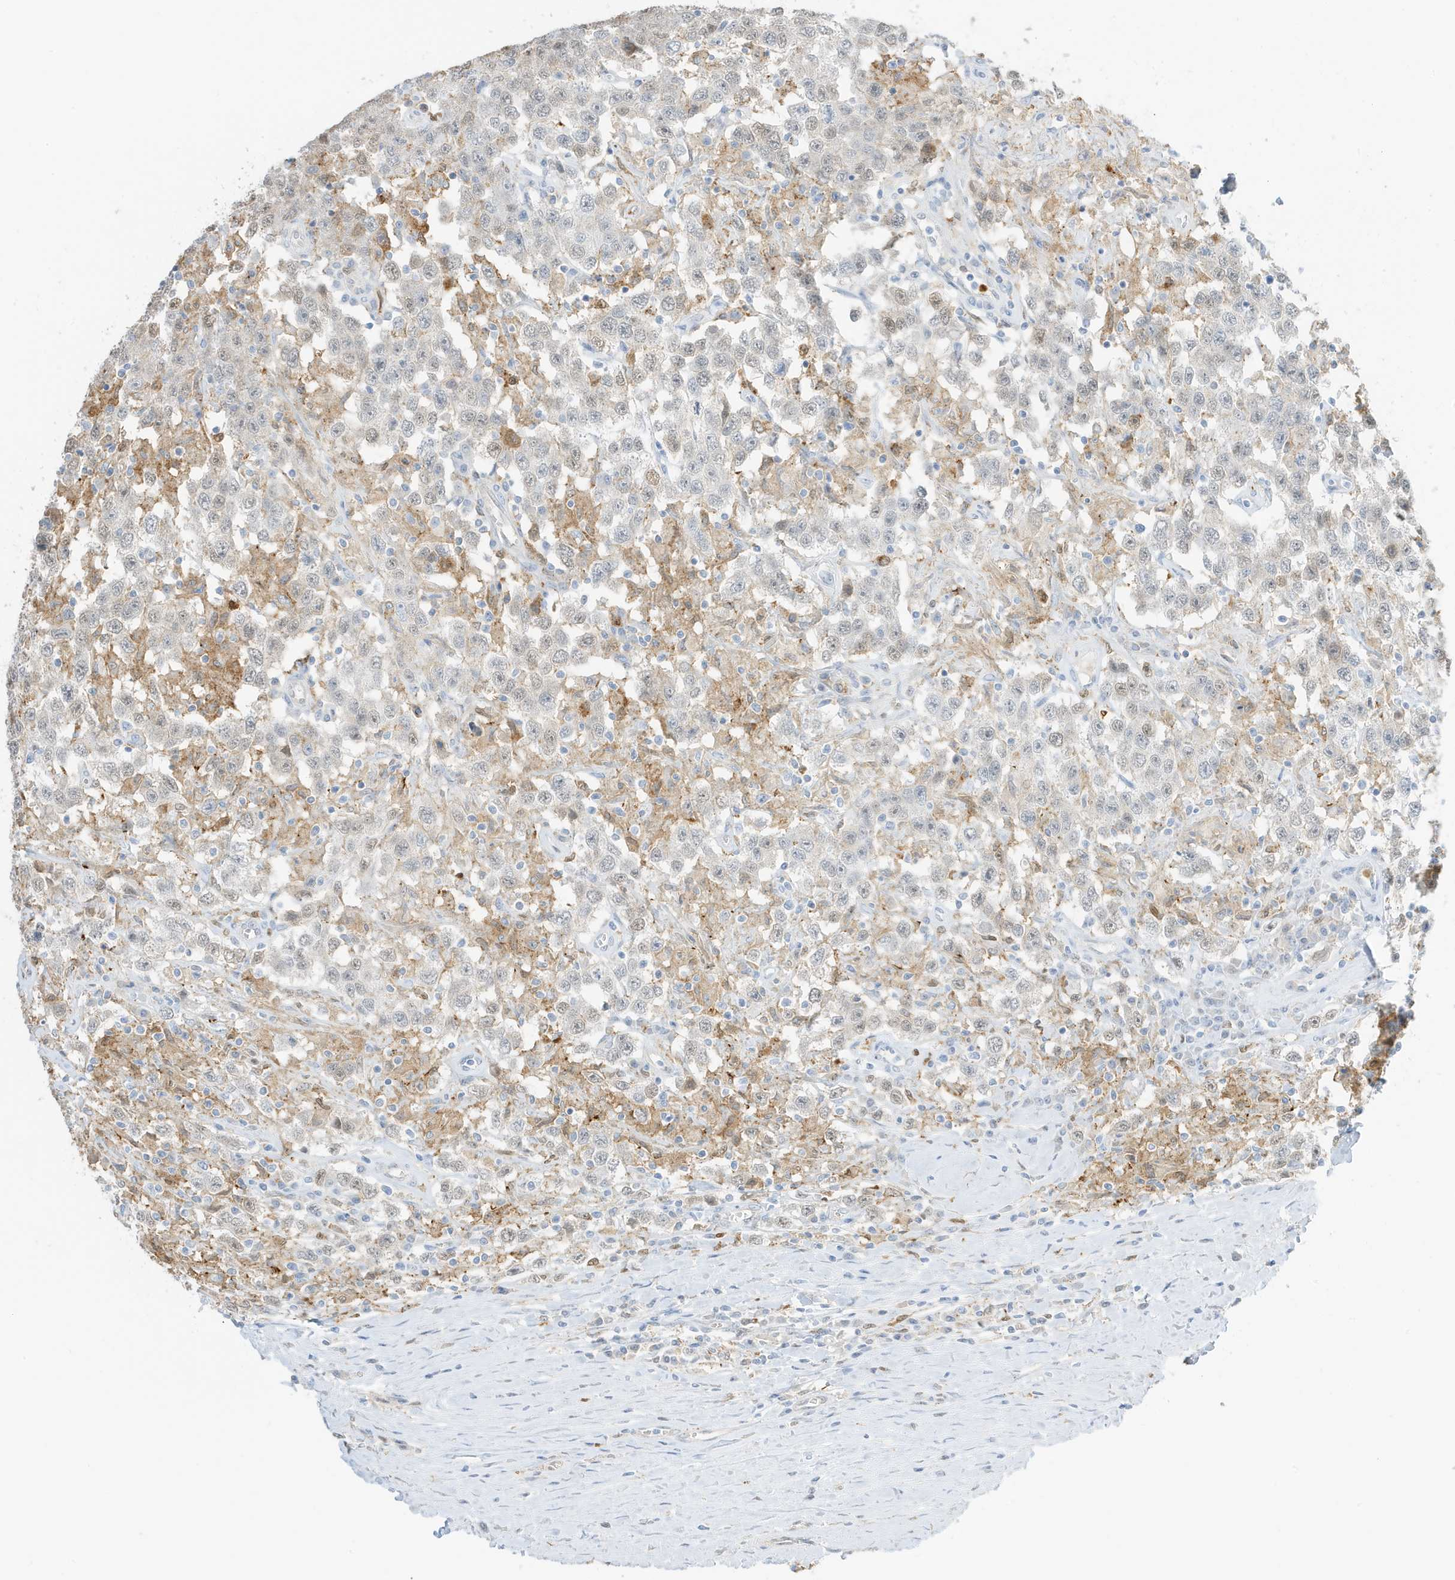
{"staining": {"intensity": "negative", "quantity": "none", "location": "none"}, "tissue": "testis cancer", "cell_type": "Tumor cells", "image_type": "cancer", "snomed": [{"axis": "morphology", "description": "Seminoma, NOS"}, {"axis": "topography", "description": "Testis"}], "caption": "DAB (3,3'-diaminobenzidine) immunohistochemical staining of human testis cancer displays no significant positivity in tumor cells.", "gene": "GCA", "patient": {"sex": "male", "age": 41}}